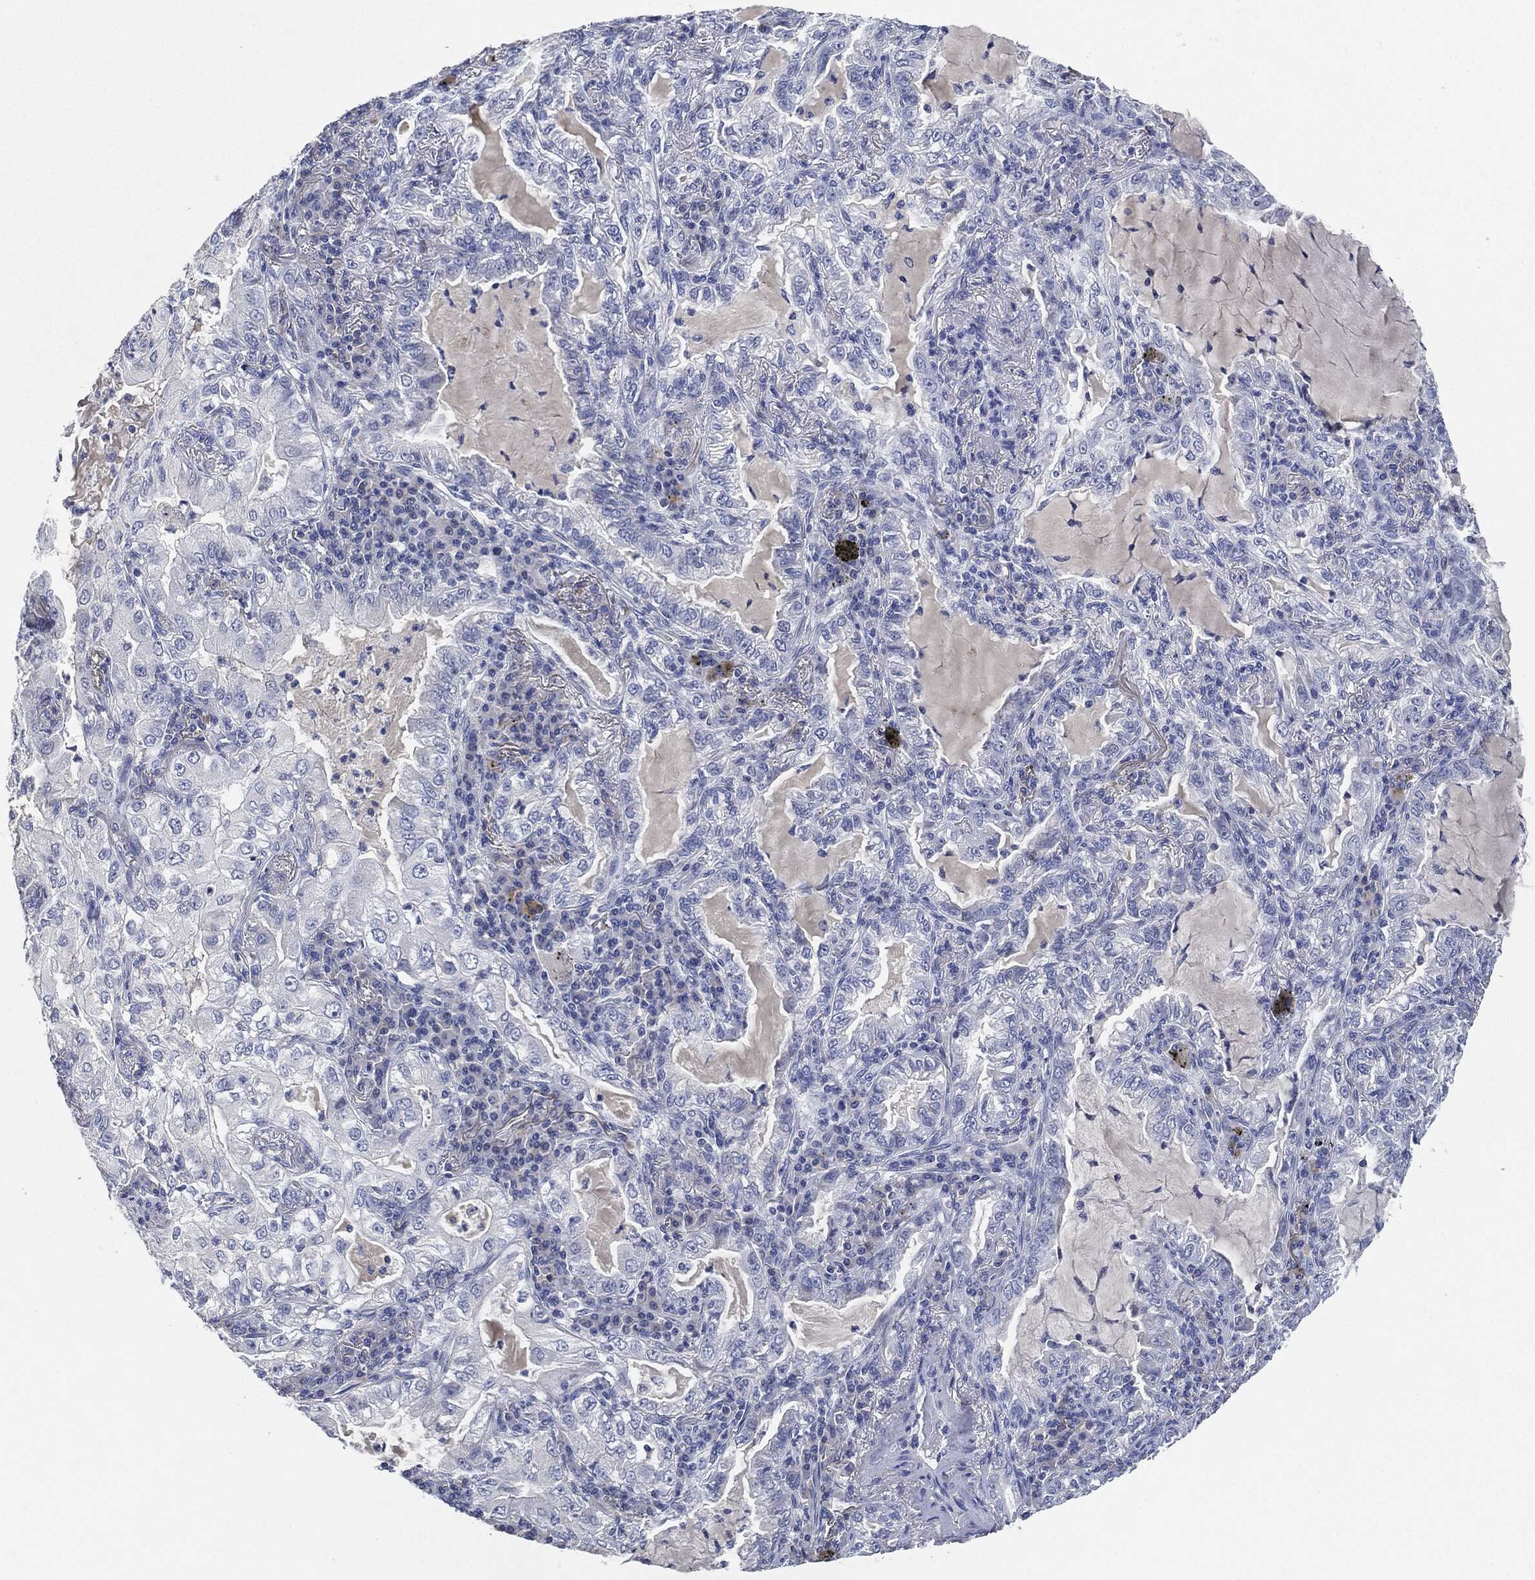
{"staining": {"intensity": "negative", "quantity": "none", "location": "none"}, "tissue": "lung cancer", "cell_type": "Tumor cells", "image_type": "cancer", "snomed": [{"axis": "morphology", "description": "Adenocarcinoma, NOS"}, {"axis": "topography", "description": "Lung"}], "caption": "This photomicrograph is of lung adenocarcinoma stained with IHC to label a protein in brown with the nuclei are counter-stained blue. There is no staining in tumor cells.", "gene": "NTRK1", "patient": {"sex": "female", "age": 73}}